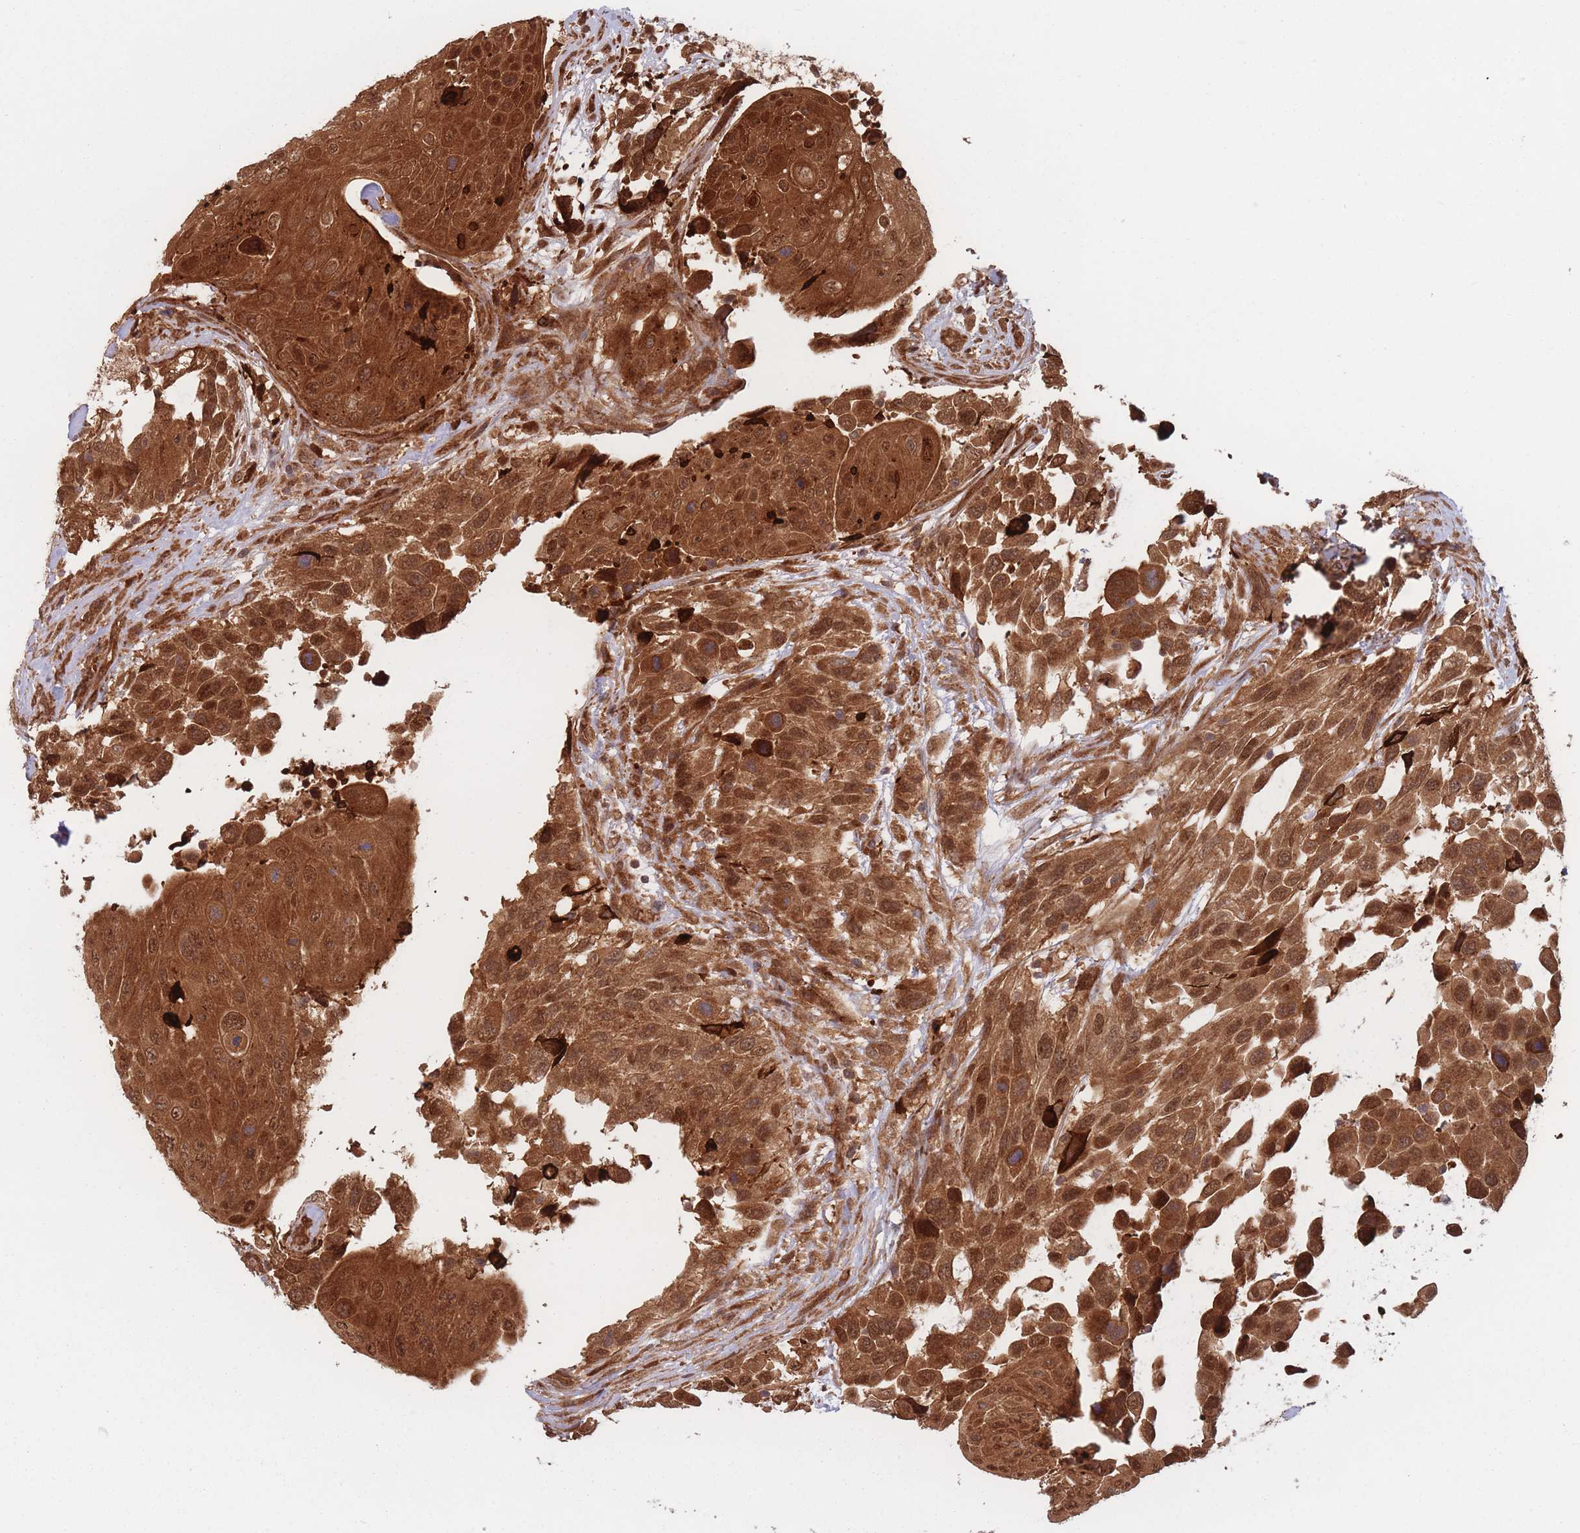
{"staining": {"intensity": "strong", "quantity": ">75%", "location": "cytoplasmic/membranous,nuclear"}, "tissue": "urothelial cancer", "cell_type": "Tumor cells", "image_type": "cancer", "snomed": [{"axis": "morphology", "description": "Urothelial carcinoma, High grade"}, {"axis": "topography", "description": "Urinary bladder"}], "caption": "A brown stain labels strong cytoplasmic/membranous and nuclear positivity of a protein in urothelial cancer tumor cells.", "gene": "PODXL2", "patient": {"sex": "female", "age": 70}}